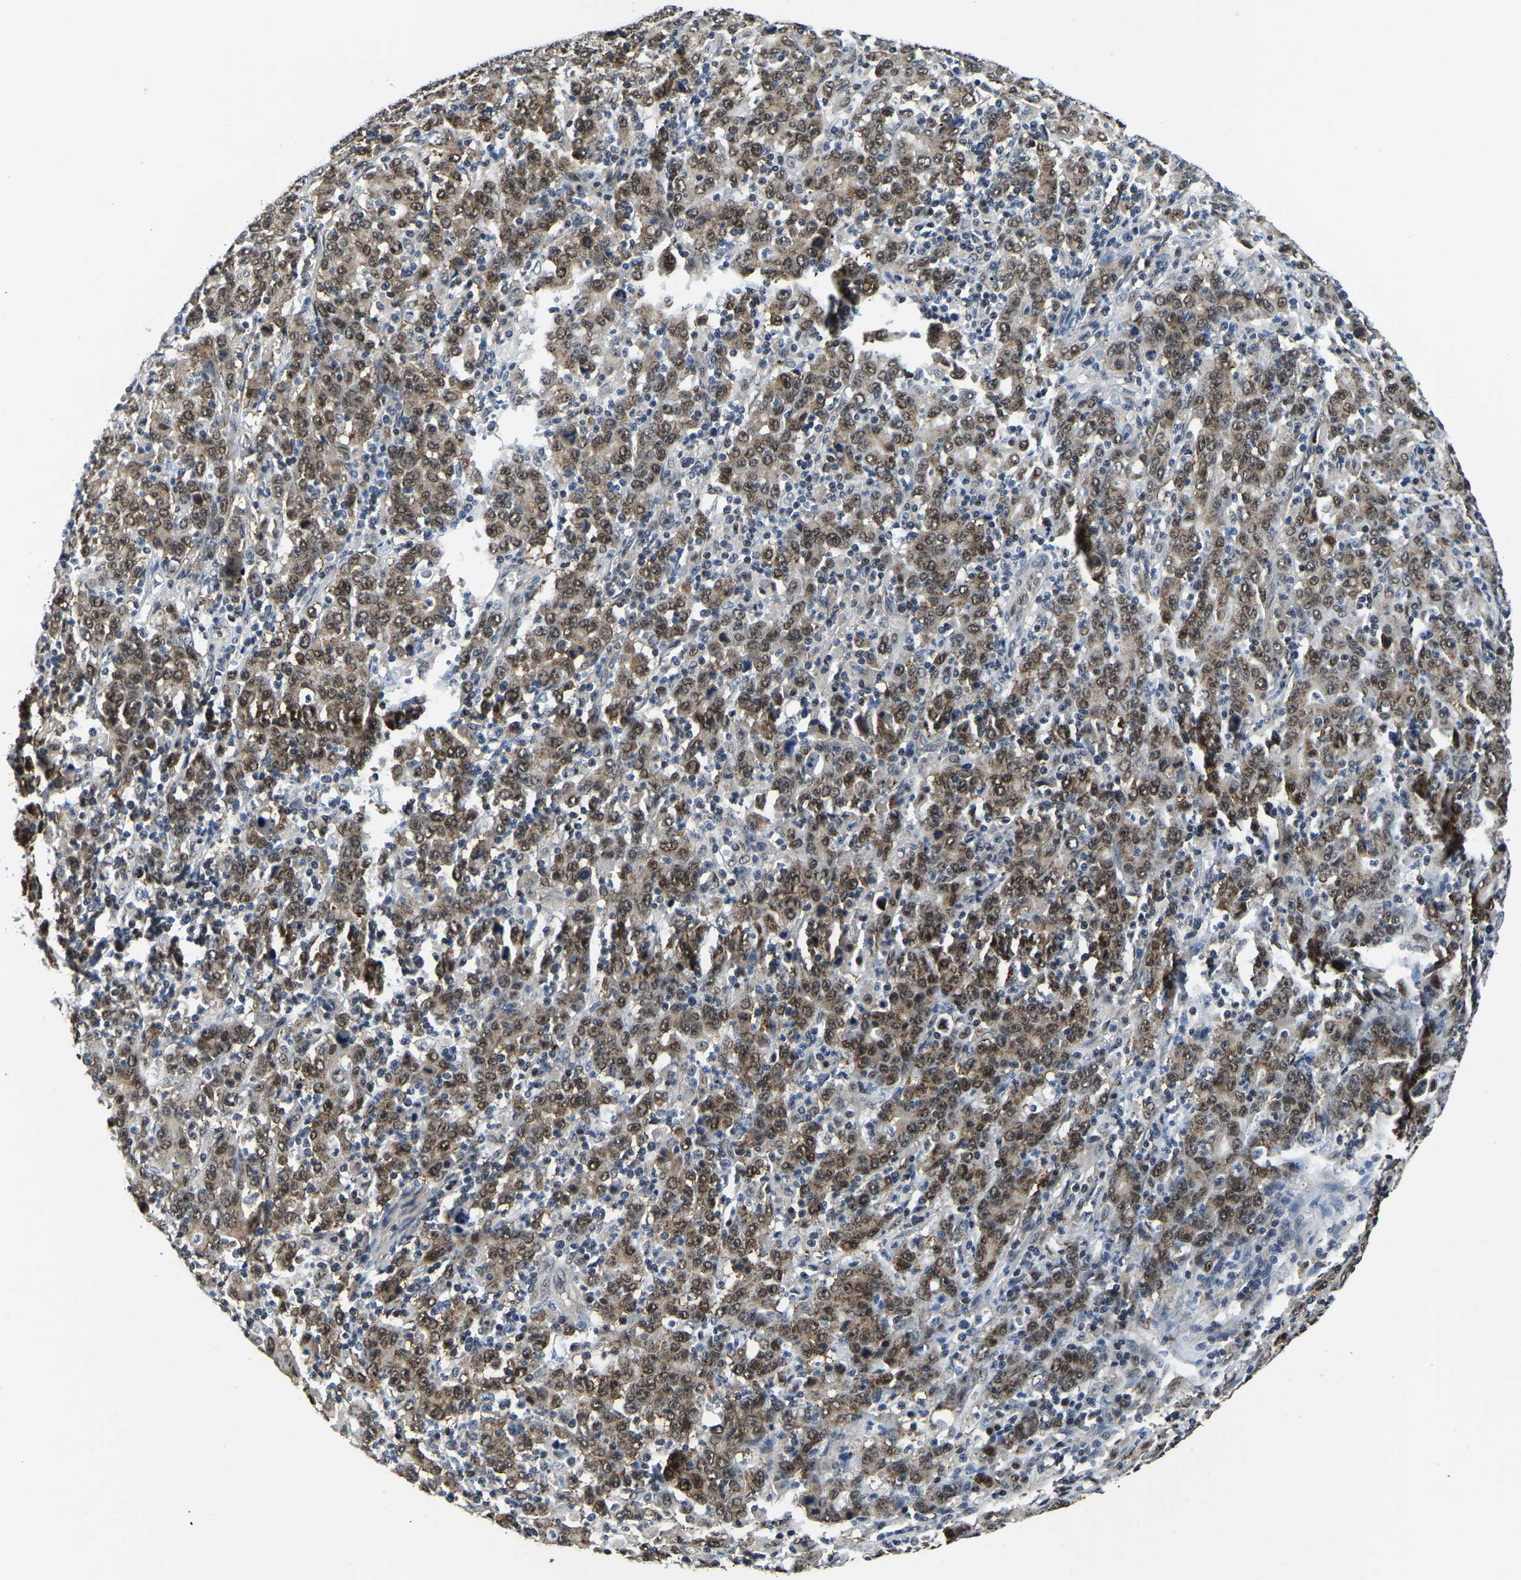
{"staining": {"intensity": "moderate", "quantity": ">75%", "location": "cytoplasmic/membranous,nuclear"}, "tissue": "stomach cancer", "cell_type": "Tumor cells", "image_type": "cancer", "snomed": [{"axis": "morphology", "description": "Adenocarcinoma, NOS"}, {"axis": "topography", "description": "Stomach, upper"}], "caption": "Stomach cancer (adenocarcinoma) stained for a protein shows moderate cytoplasmic/membranous and nuclear positivity in tumor cells. Using DAB (3,3'-diaminobenzidine) (brown) and hematoxylin (blue) stains, captured at high magnification using brightfield microscopy.", "gene": "DFFA", "patient": {"sex": "male", "age": 69}}